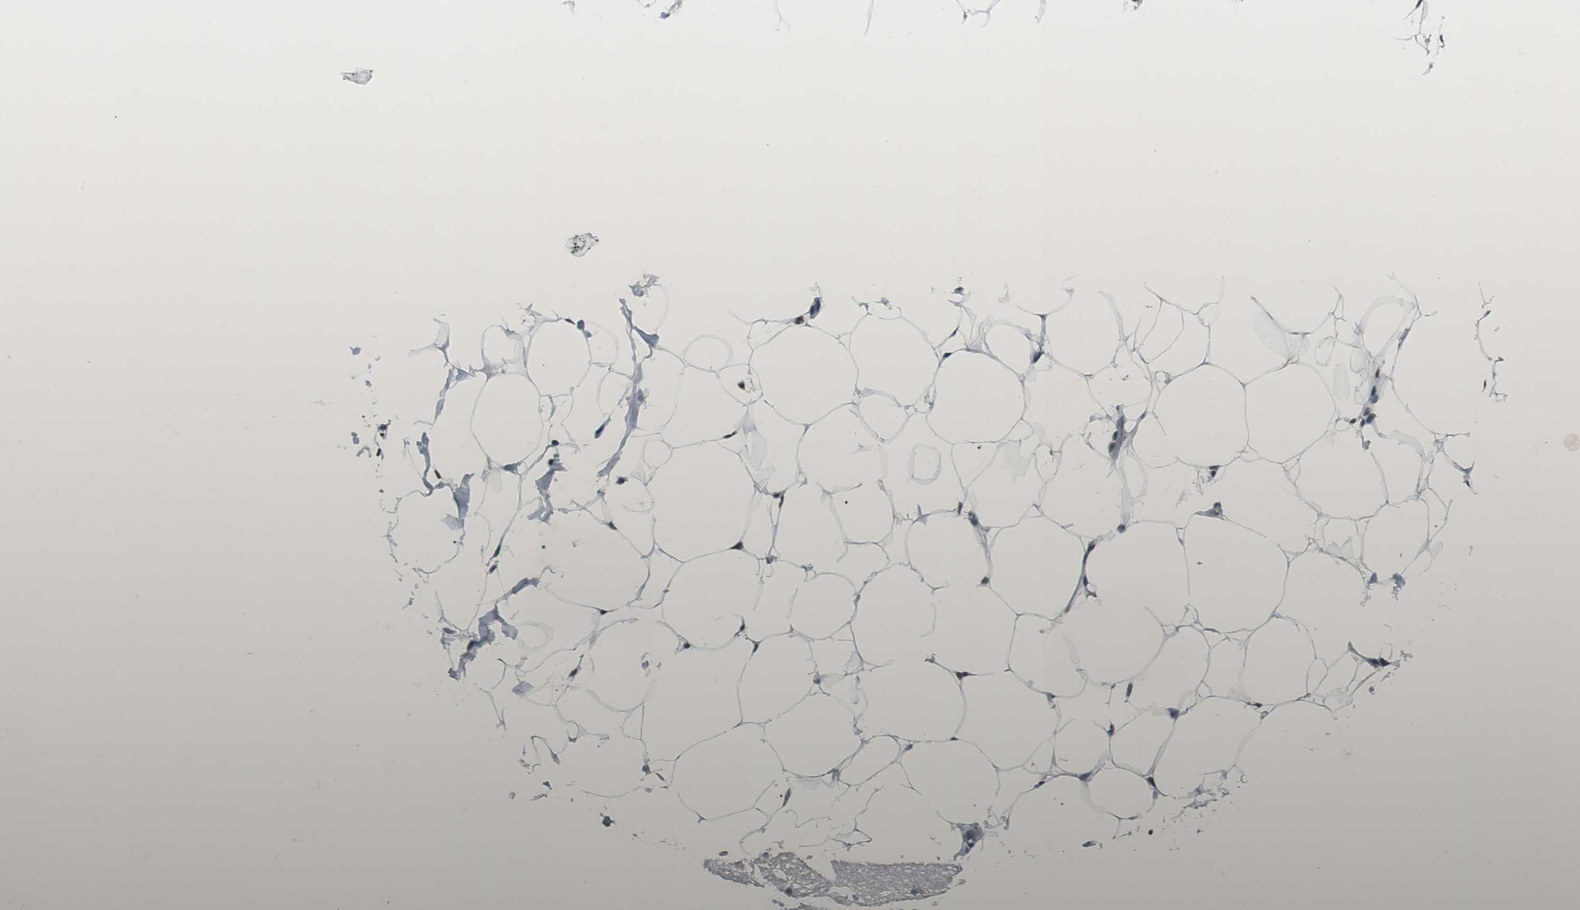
{"staining": {"intensity": "moderate", "quantity": ">75%", "location": "nuclear"}, "tissue": "adipose tissue", "cell_type": "Adipocytes", "image_type": "normal", "snomed": [{"axis": "morphology", "description": "Normal tissue, NOS"}, {"axis": "topography", "description": "Breast"}, {"axis": "topography", "description": "Adipose tissue"}], "caption": "Protein expression analysis of benign adipose tissue demonstrates moderate nuclear expression in about >75% of adipocytes. (brown staining indicates protein expression, while blue staining denotes nuclei).", "gene": "RAD9A", "patient": {"sex": "female", "age": 25}}